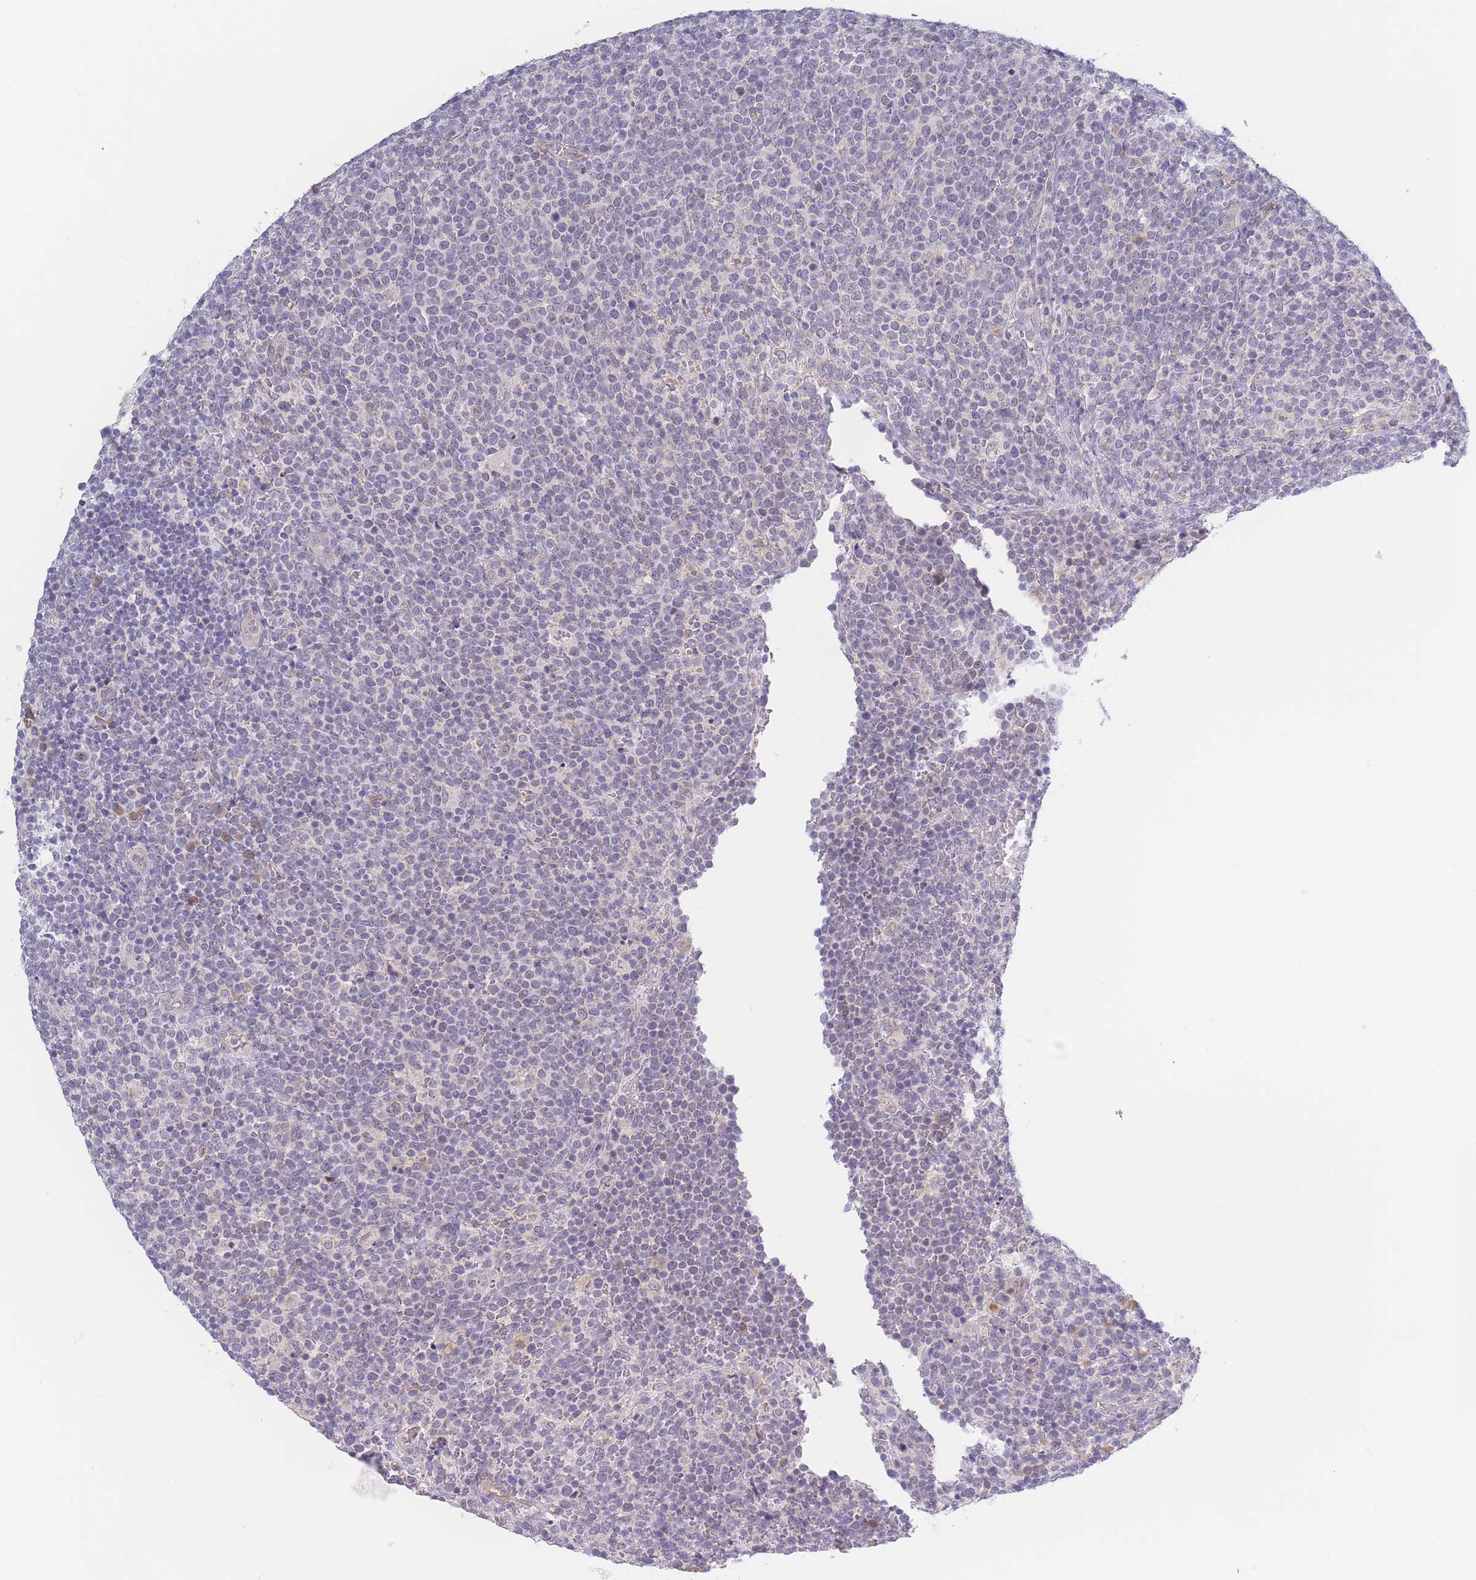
{"staining": {"intensity": "negative", "quantity": "none", "location": "none"}, "tissue": "lymphoma", "cell_type": "Tumor cells", "image_type": "cancer", "snomed": [{"axis": "morphology", "description": "Malignant lymphoma, non-Hodgkin's type, High grade"}, {"axis": "topography", "description": "Lymph node"}], "caption": "Lymphoma was stained to show a protein in brown. There is no significant positivity in tumor cells. Brightfield microscopy of IHC stained with DAB (brown) and hematoxylin (blue), captured at high magnification.", "gene": "FAM227B", "patient": {"sex": "male", "age": 61}}